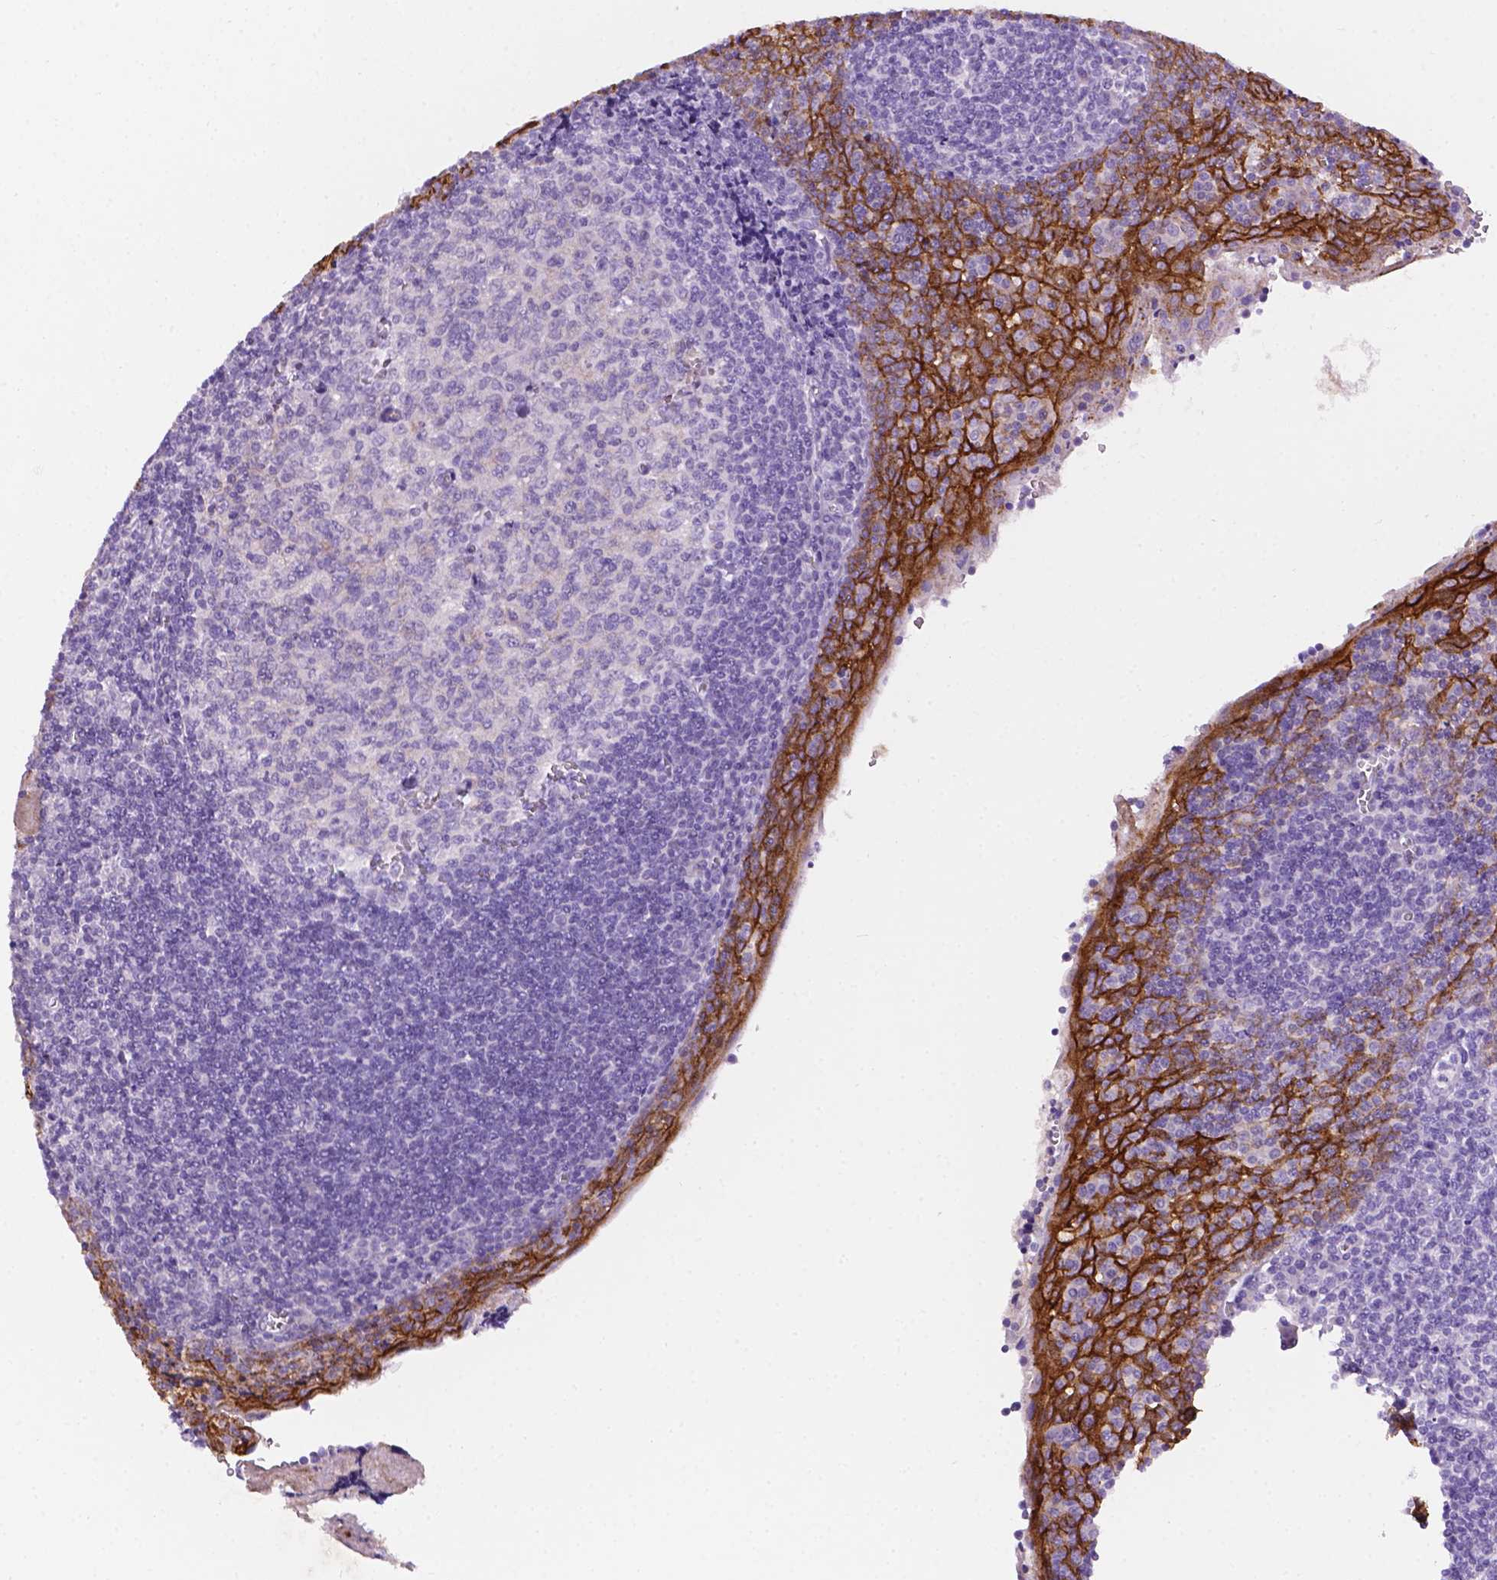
{"staining": {"intensity": "negative", "quantity": "none", "location": "none"}, "tissue": "tonsil", "cell_type": "Germinal center cells", "image_type": "normal", "snomed": [{"axis": "morphology", "description": "Normal tissue, NOS"}, {"axis": "morphology", "description": "Inflammation, NOS"}, {"axis": "topography", "description": "Tonsil"}], "caption": "Immunohistochemistry of unremarkable human tonsil displays no expression in germinal center cells. The staining is performed using DAB (3,3'-diaminobenzidine) brown chromogen with nuclei counter-stained in using hematoxylin.", "gene": "TACSTD2", "patient": {"sex": "female", "age": 31}}